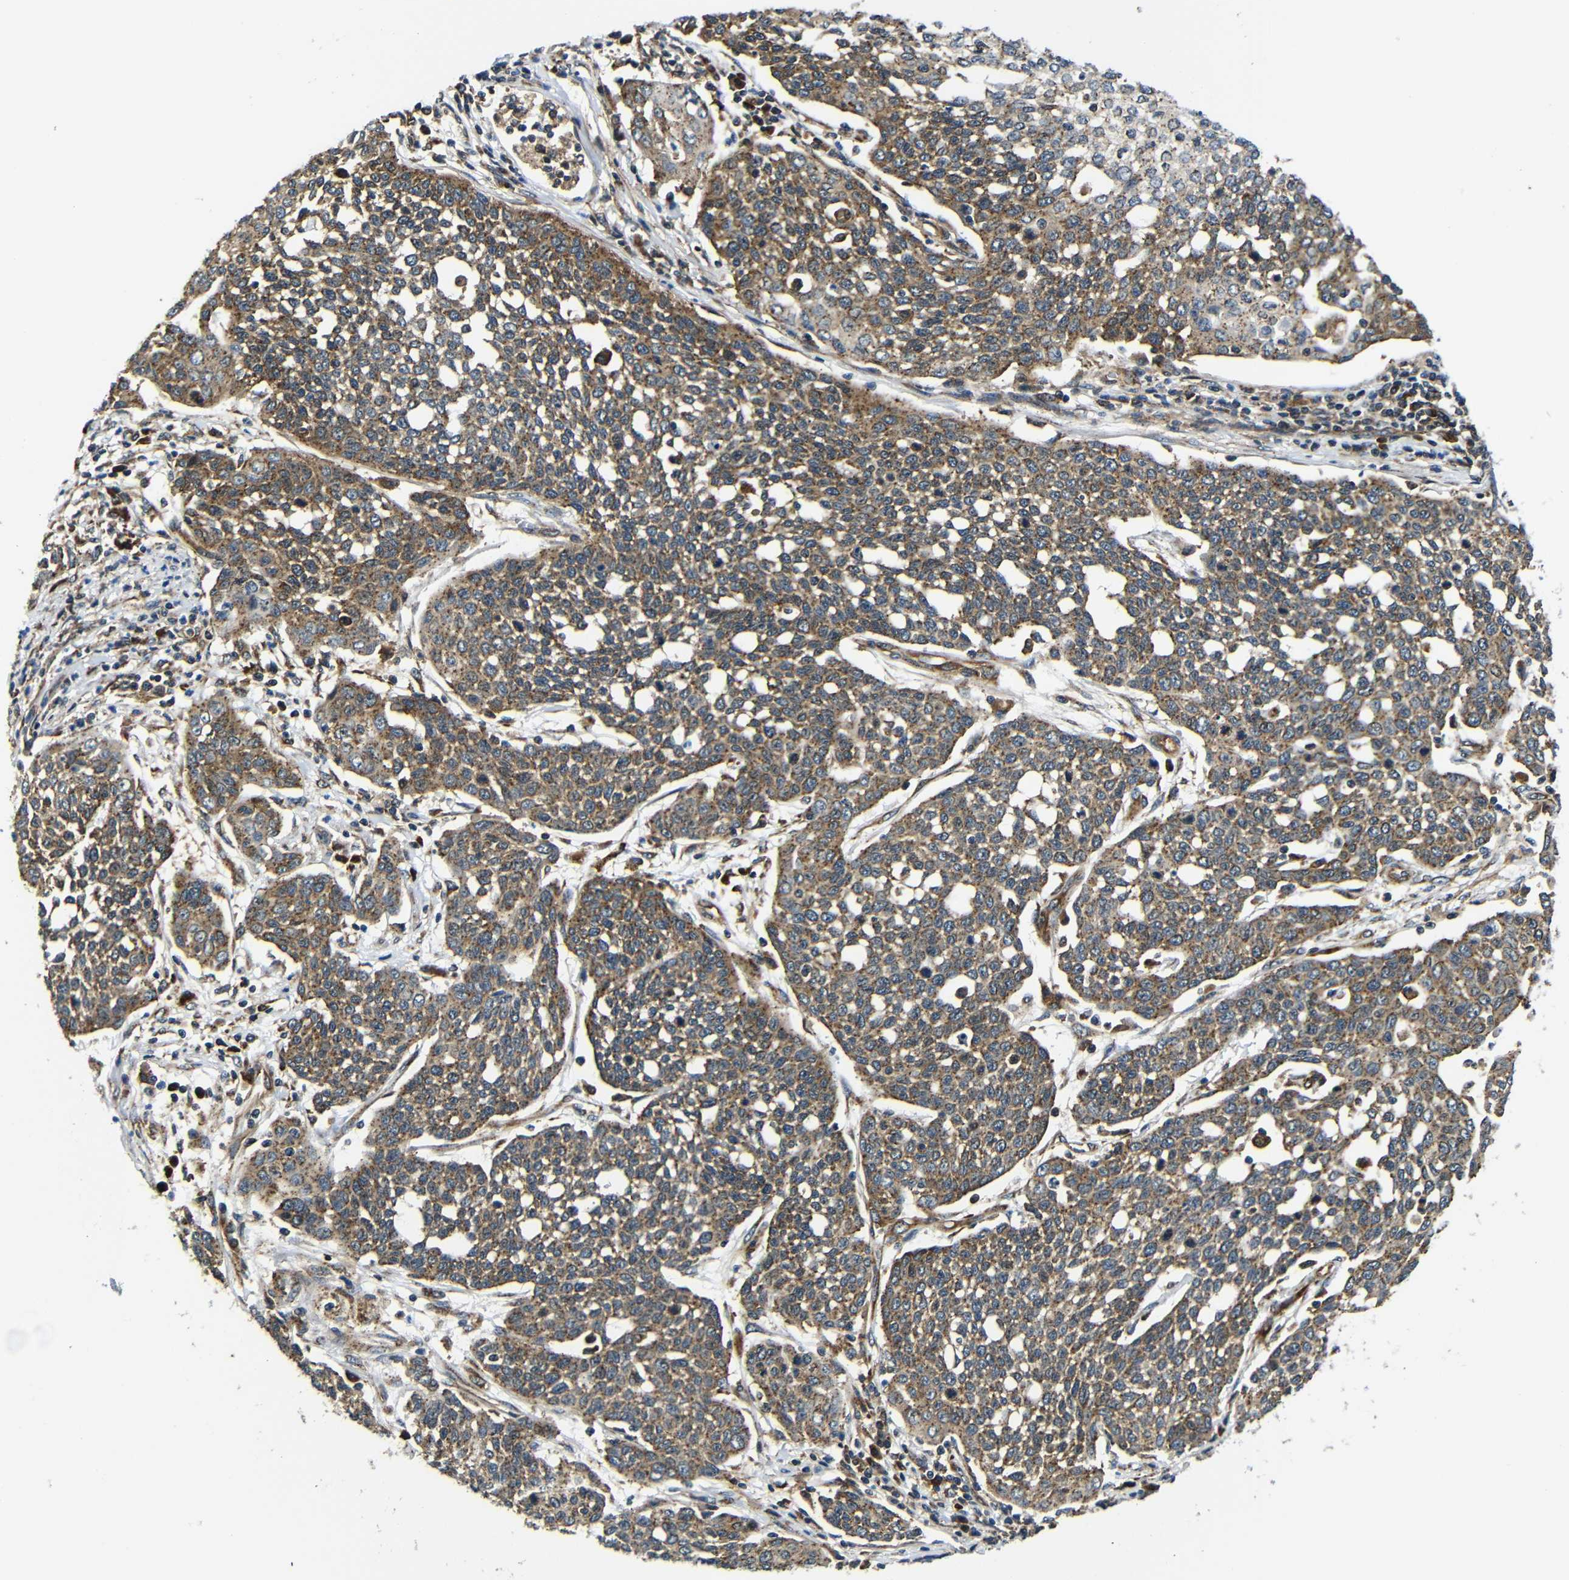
{"staining": {"intensity": "moderate", "quantity": ">75%", "location": "cytoplasmic/membranous"}, "tissue": "cervical cancer", "cell_type": "Tumor cells", "image_type": "cancer", "snomed": [{"axis": "morphology", "description": "Squamous cell carcinoma, NOS"}, {"axis": "topography", "description": "Cervix"}], "caption": "Squamous cell carcinoma (cervical) stained with a brown dye displays moderate cytoplasmic/membranous positive positivity in approximately >75% of tumor cells.", "gene": "ABCE1", "patient": {"sex": "female", "age": 34}}